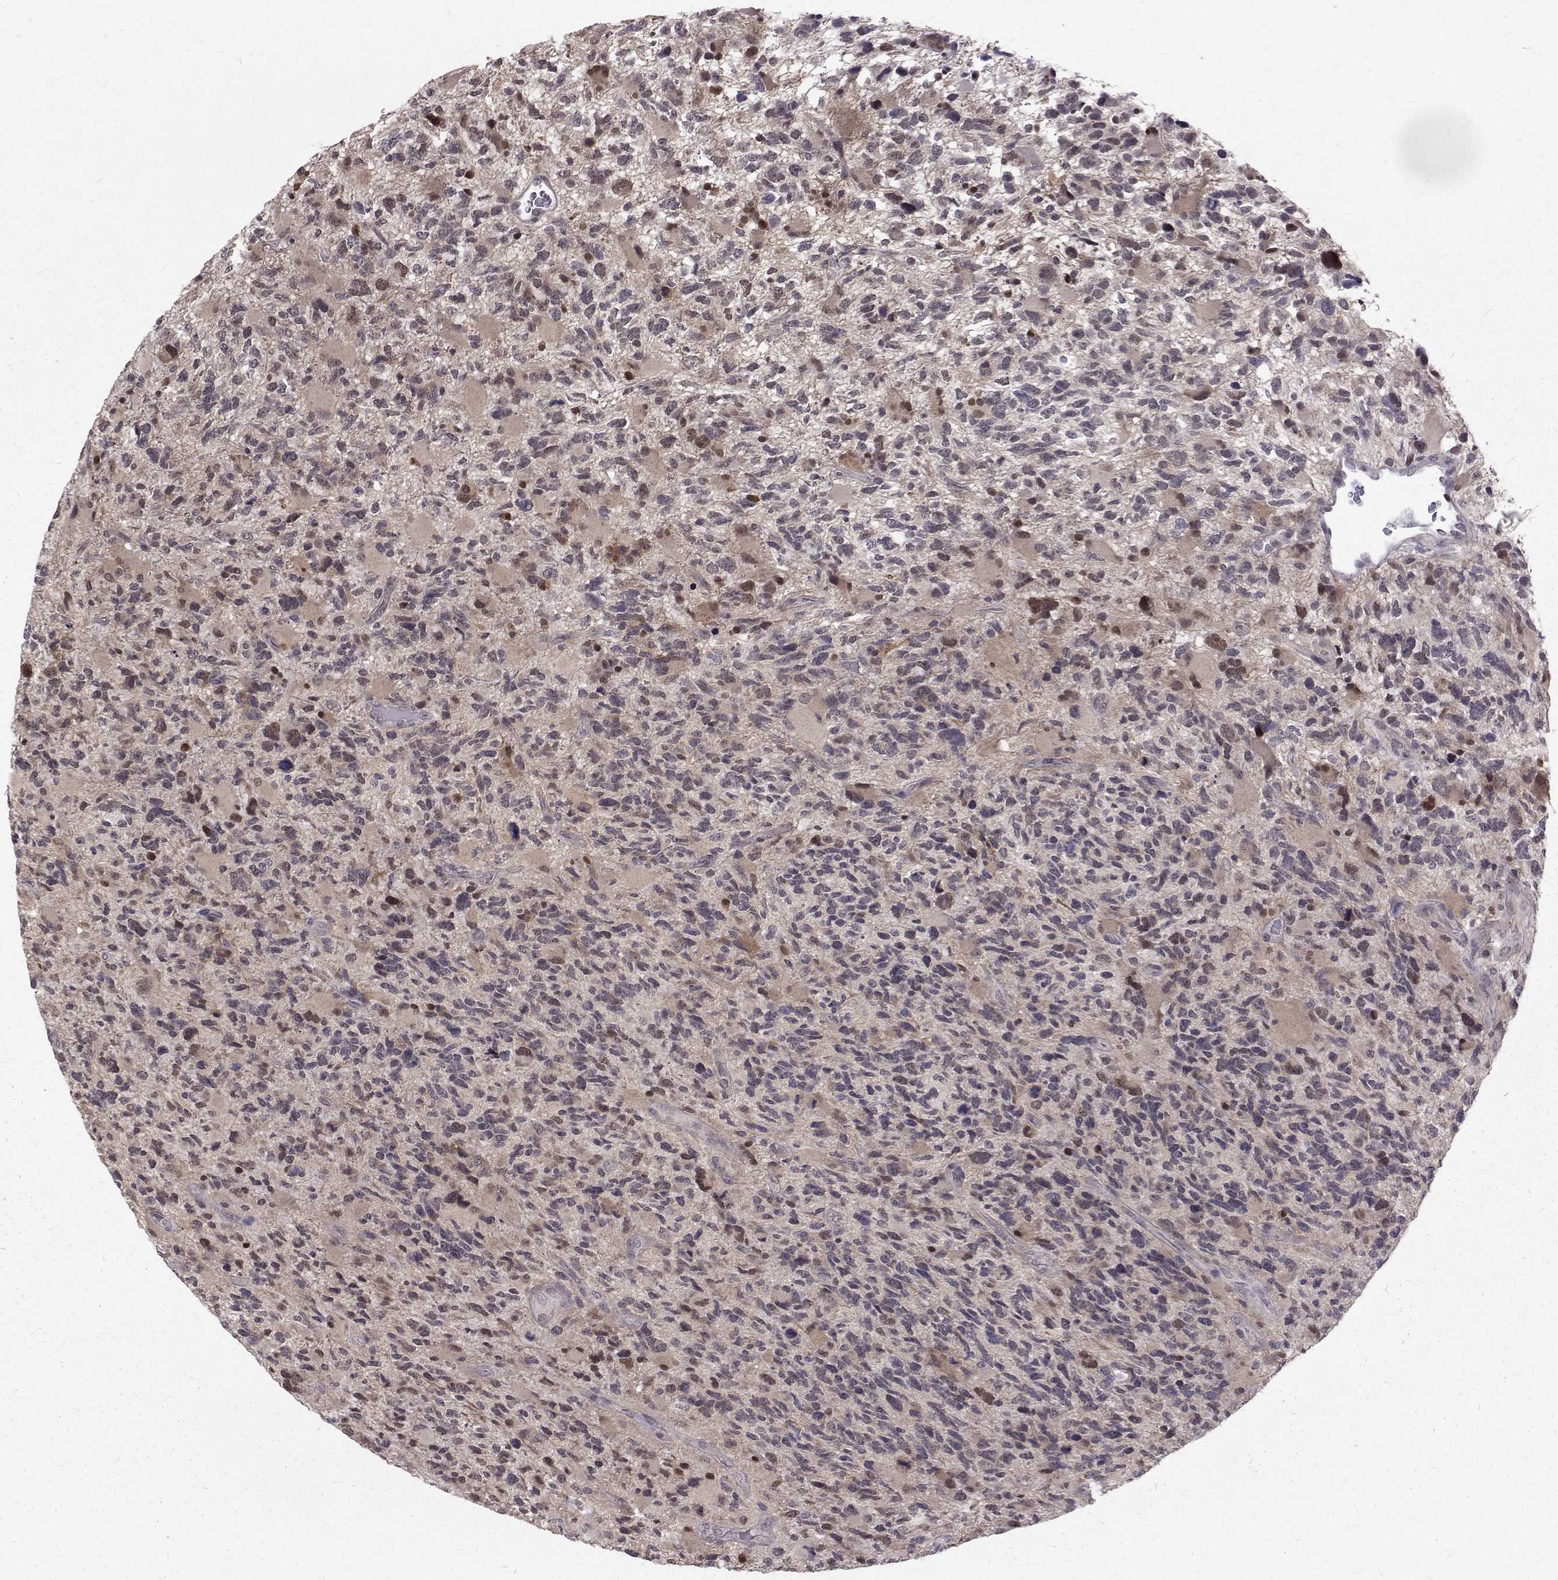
{"staining": {"intensity": "weak", "quantity": "<25%", "location": "cytoplasmic/membranous,nuclear"}, "tissue": "glioma", "cell_type": "Tumor cells", "image_type": "cancer", "snomed": [{"axis": "morphology", "description": "Glioma, malignant, High grade"}, {"axis": "topography", "description": "Brain"}], "caption": "Tumor cells are negative for brown protein staining in malignant glioma (high-grade). (DAB (3,3'-diaminobenzidine) immunohistochemistry (IHC) with hematoxylin counter stain).", "gene": "NIF3L1", "patient": {"sex": "female", "age": 71}}